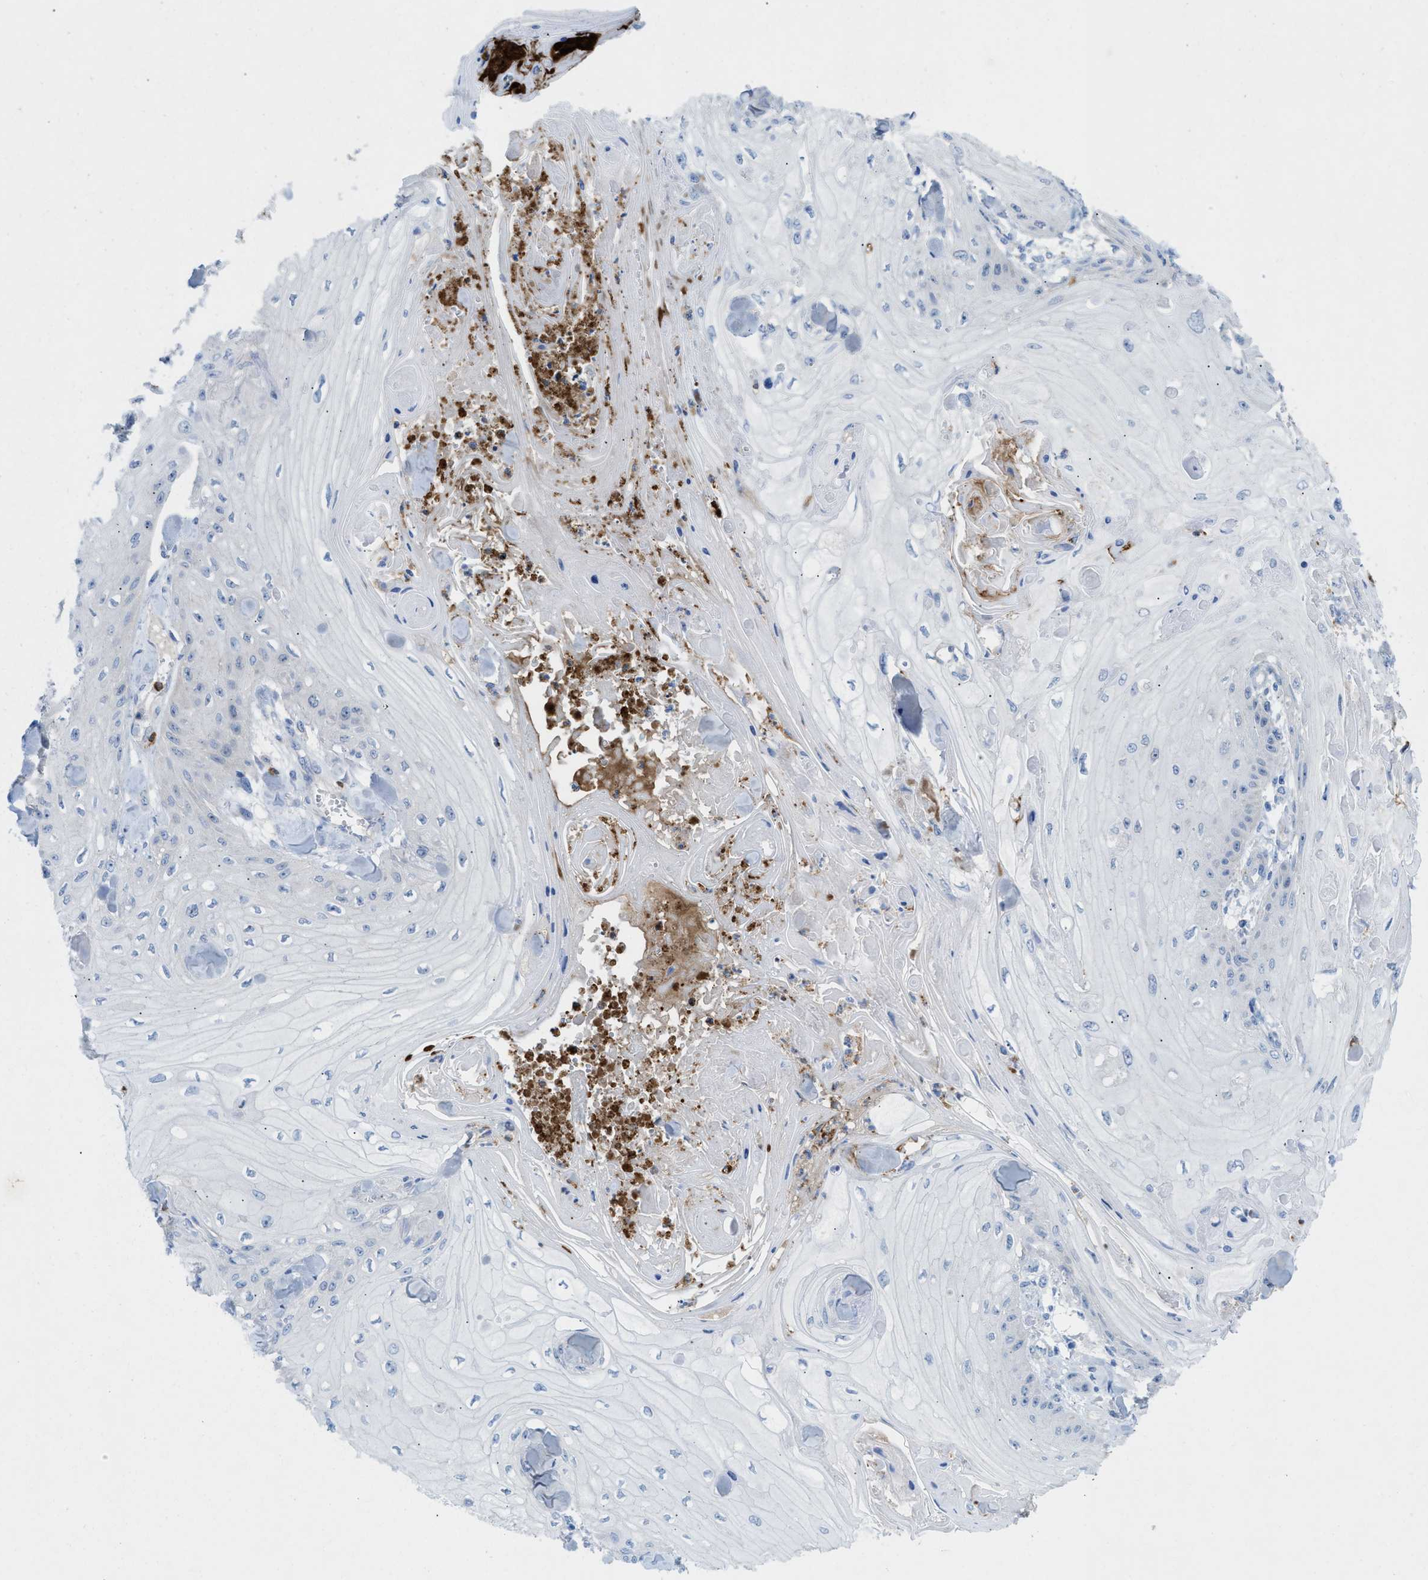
{"staining": {"intensity": "negative", "quantity": "none", "location": "none"}, "tissue": "skin cancer", "cell_type": "Tumor cells", "image_type": "cancer", "snomed": [{"axis": "morphology", "description": "Squamous cell carcinoma, NOS"}, {"axis": "topography", "description": "Skin"}], "caption": "Immunohistochemistry image of neoplastic tissue: human skin cancer stained with DAB (3,3'-diaminobenzidine) reveals no significant protein staining in tumor cells.", "gene": "CMTM1", "patient": {"sex": "male", "age": 74}}